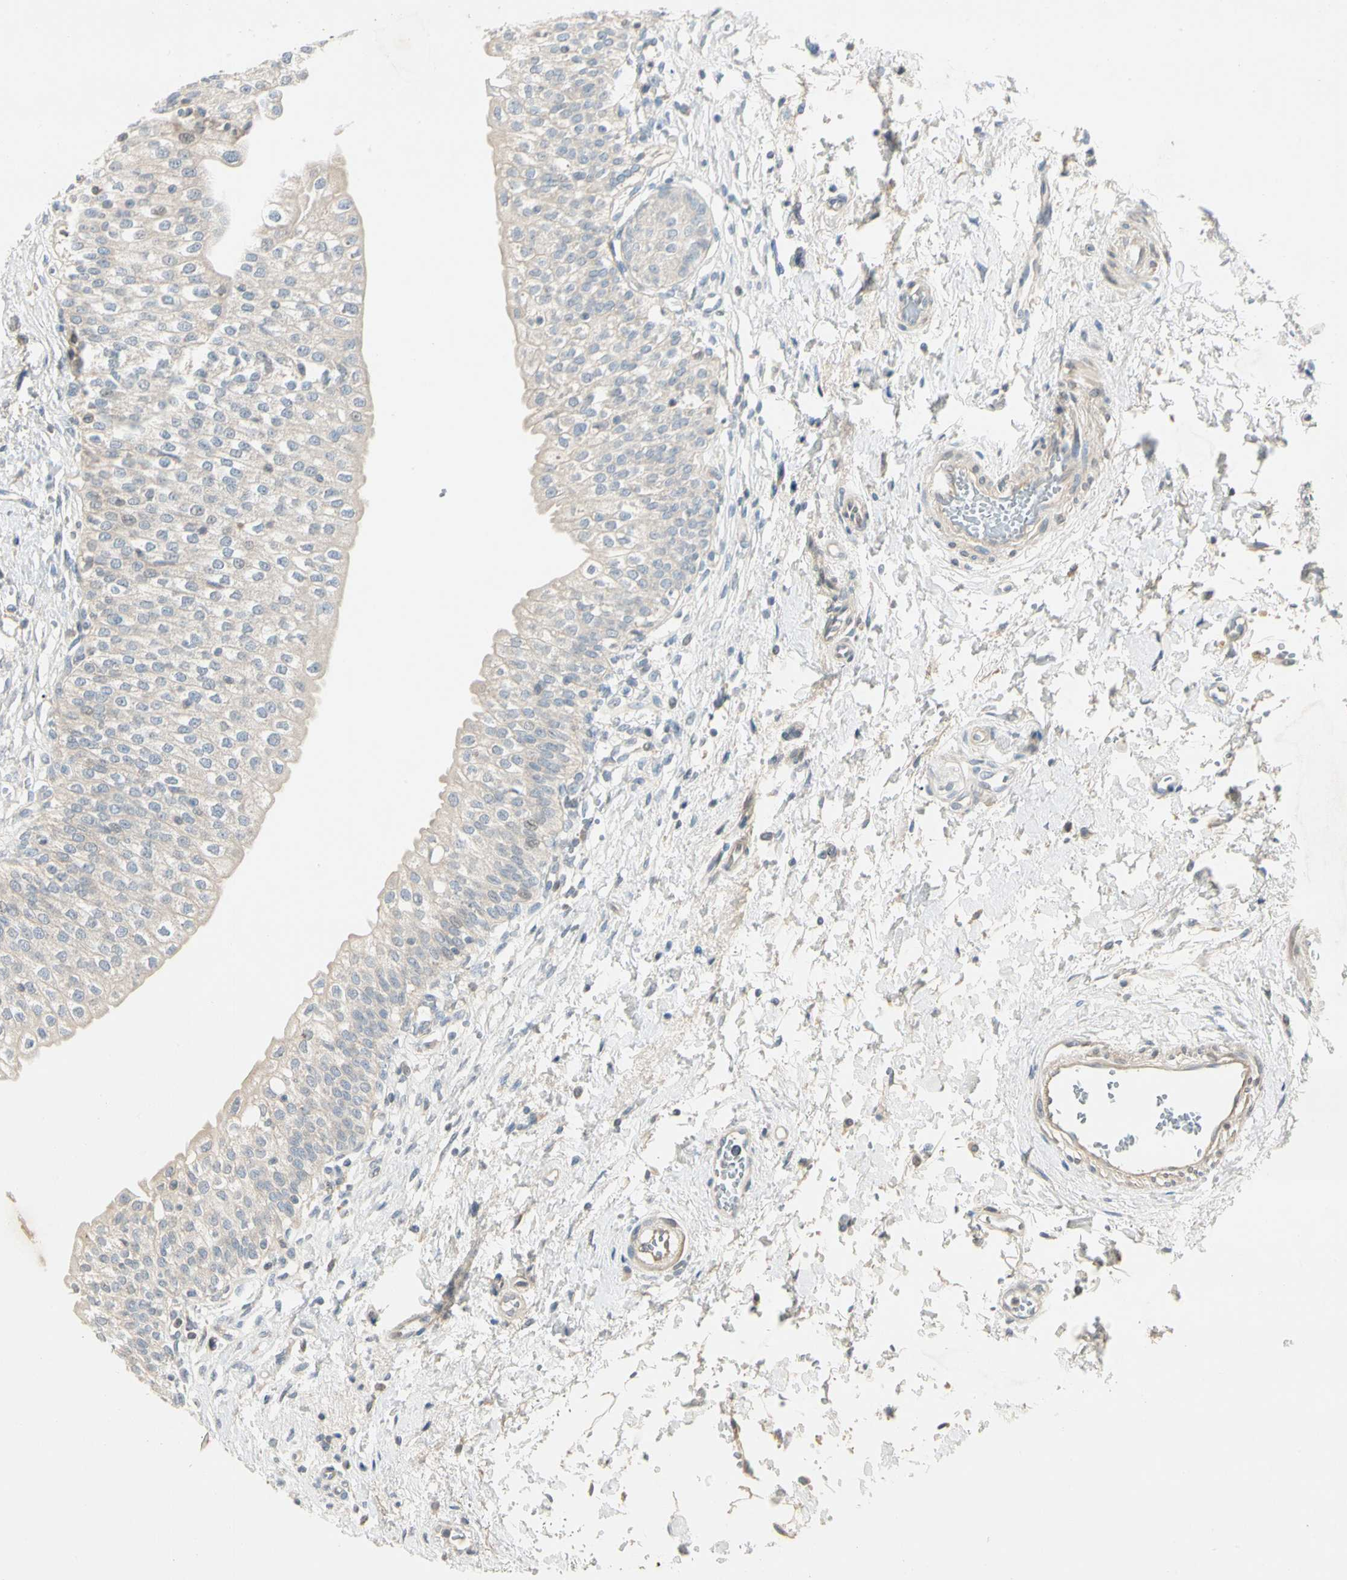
{"staining": {"intensity": "negative", "quantity": "none", "location": "none"}, "tissue": "urinary bladder", "cell_type": "Urothelial cells", "image_type": "normal", "snomed": [{"axis": "morphology", "description": "Normal tissue, NOS"}, {"axis": "topography", "description": "Urinary bladder"}], "caption": "Immunohistochemistry of unremarkable human urinary bladder reveals no positivity in urothelial cells. (IHC, brightfield microscopy, high magnification).", "gene": "PRSS21", "patient": {"sex": "male", "age": 55}}